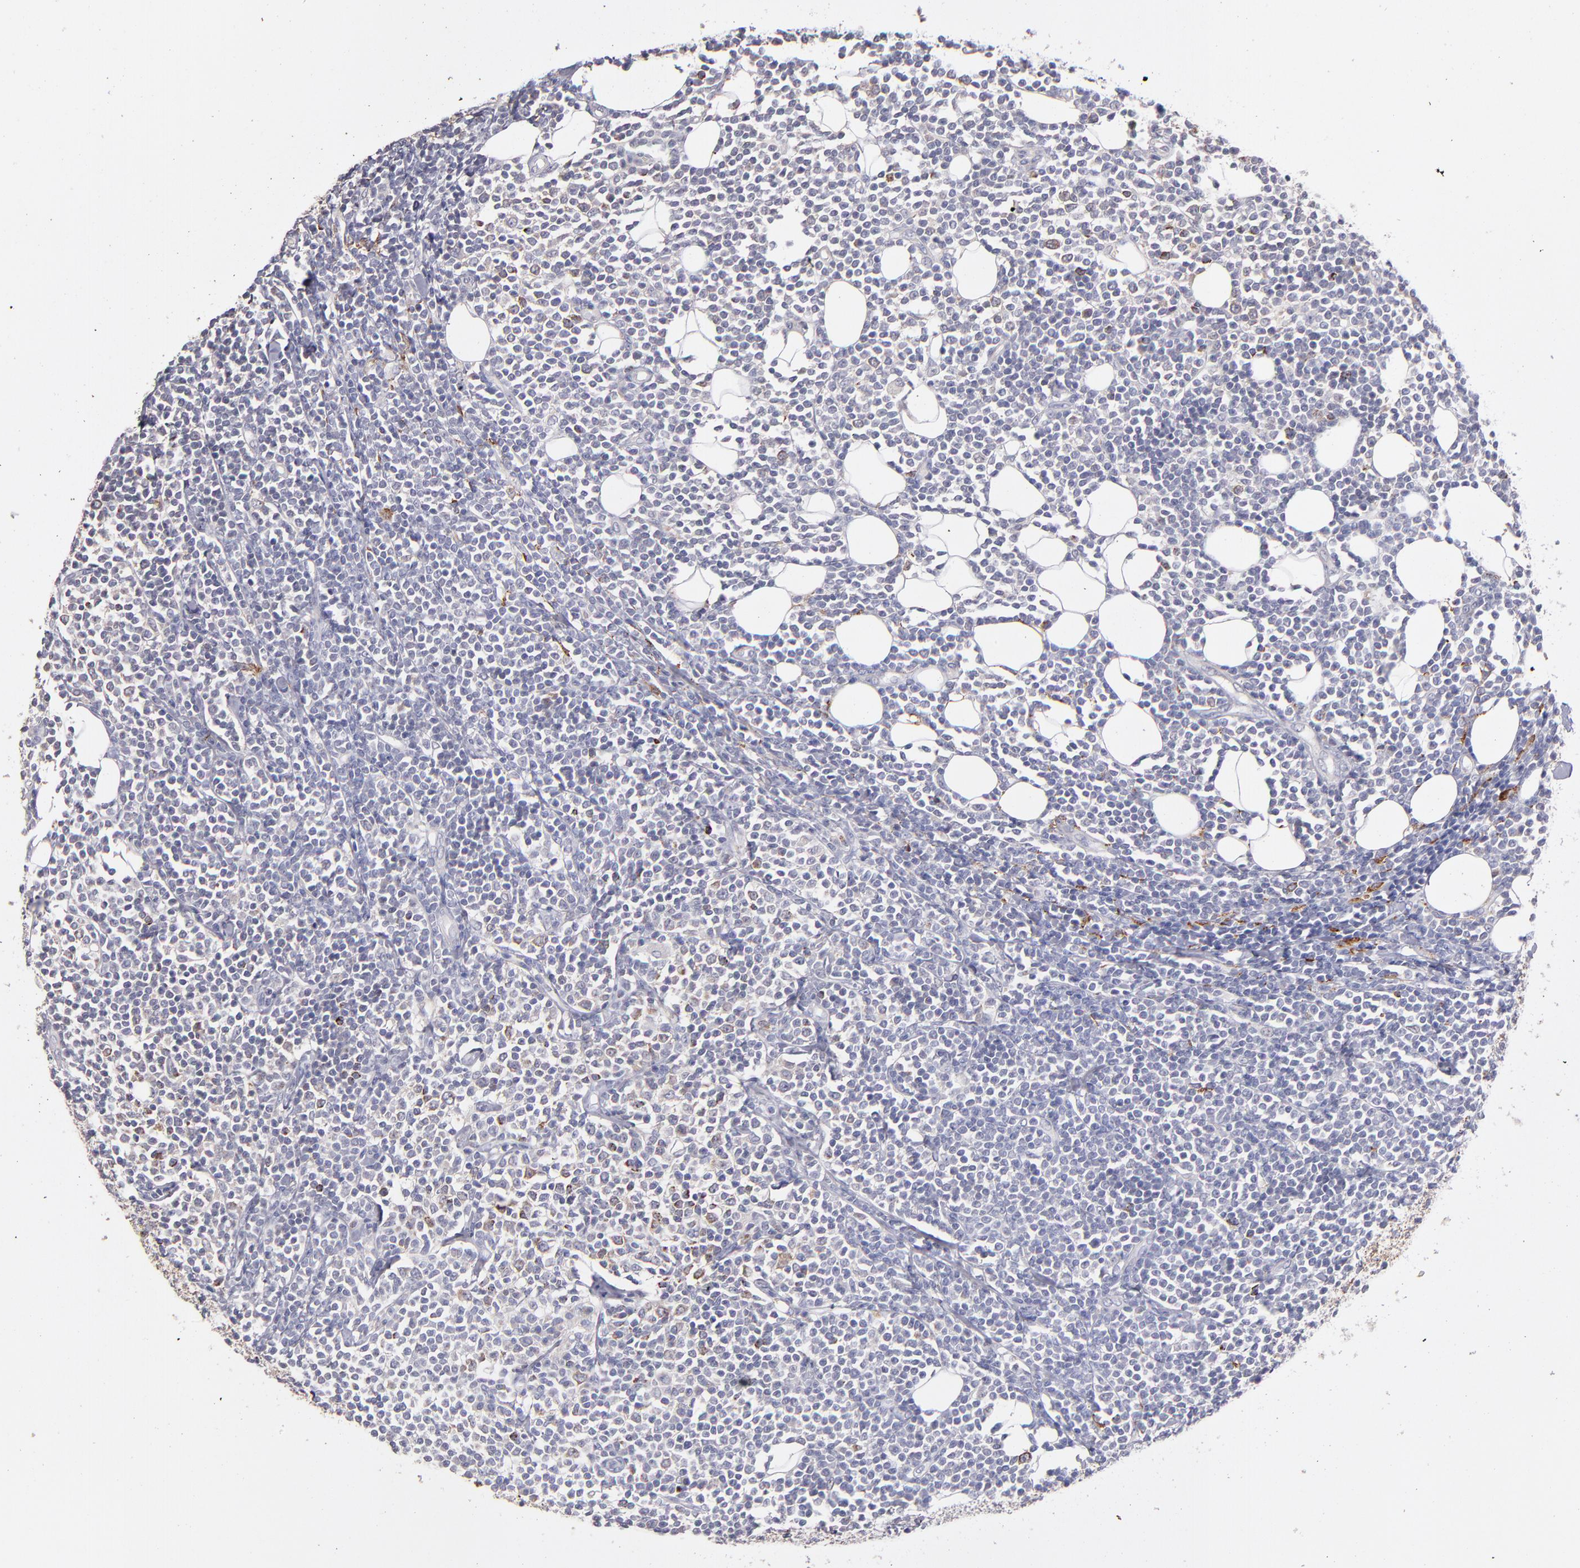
{"staining": {"intensity": "weak", "quantity": "<25%", "location": "cytoplasmic/membranous"}, "tissue": "lymphoma", "cell_type": "Tumor cells", "image_type": "cancer", "snomed": [{"axis": "morphology", "description": "Malignant lymphoma, non-Hodgkin's type, Low grade"}, {"axis": "topography", "description": "Soft tissue"}], "caption": "Lymphoma was stained to show a protein in brown. There is no significant staining in tumor cells.", "gene": "GLDC", "patient": {"sex": "male", "age": 92}}